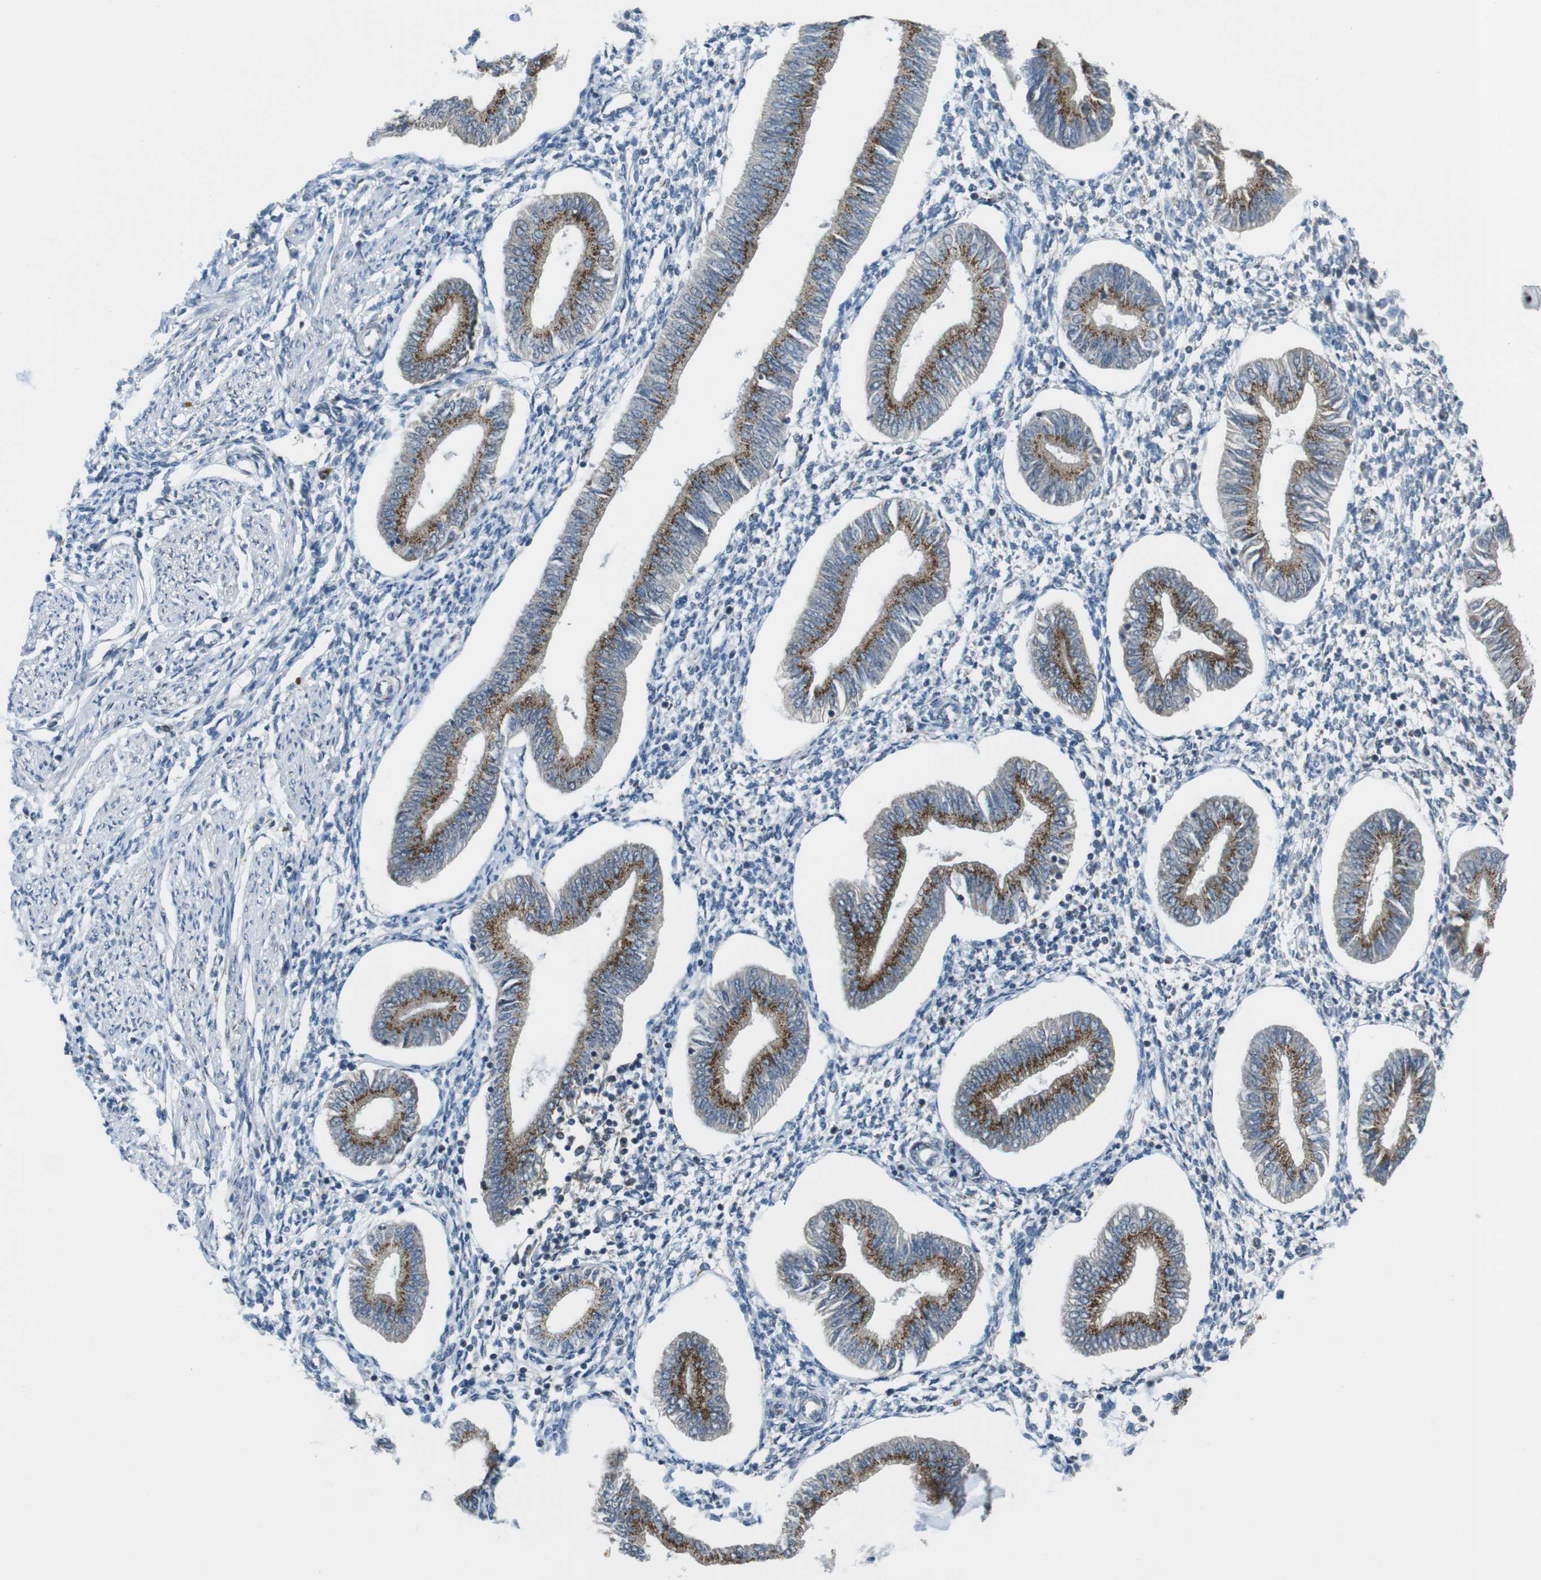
{"staining": {"intensity": "moderate", "quantity": "<25%", "location": "cytoplasmic/membranous"}, "tissue": "endometrium", "cell_type": "Cells in endometrial stroma", "image_type": "normal", "snomed": [{"axis": "morphology", "description": "Normal tissue, NOS"}, {"axis": "topography", "description": "Endometrium"}], "caption": "Immunohistochemical staining of normal human endometrium exhibits <25% levels of moderate cytoplasmic/membranous protein positivity in approximately <25% of cells in endometrial stroma.", "gene": "ZFPL1", "patient": {"sex": "female", "age": 50}}